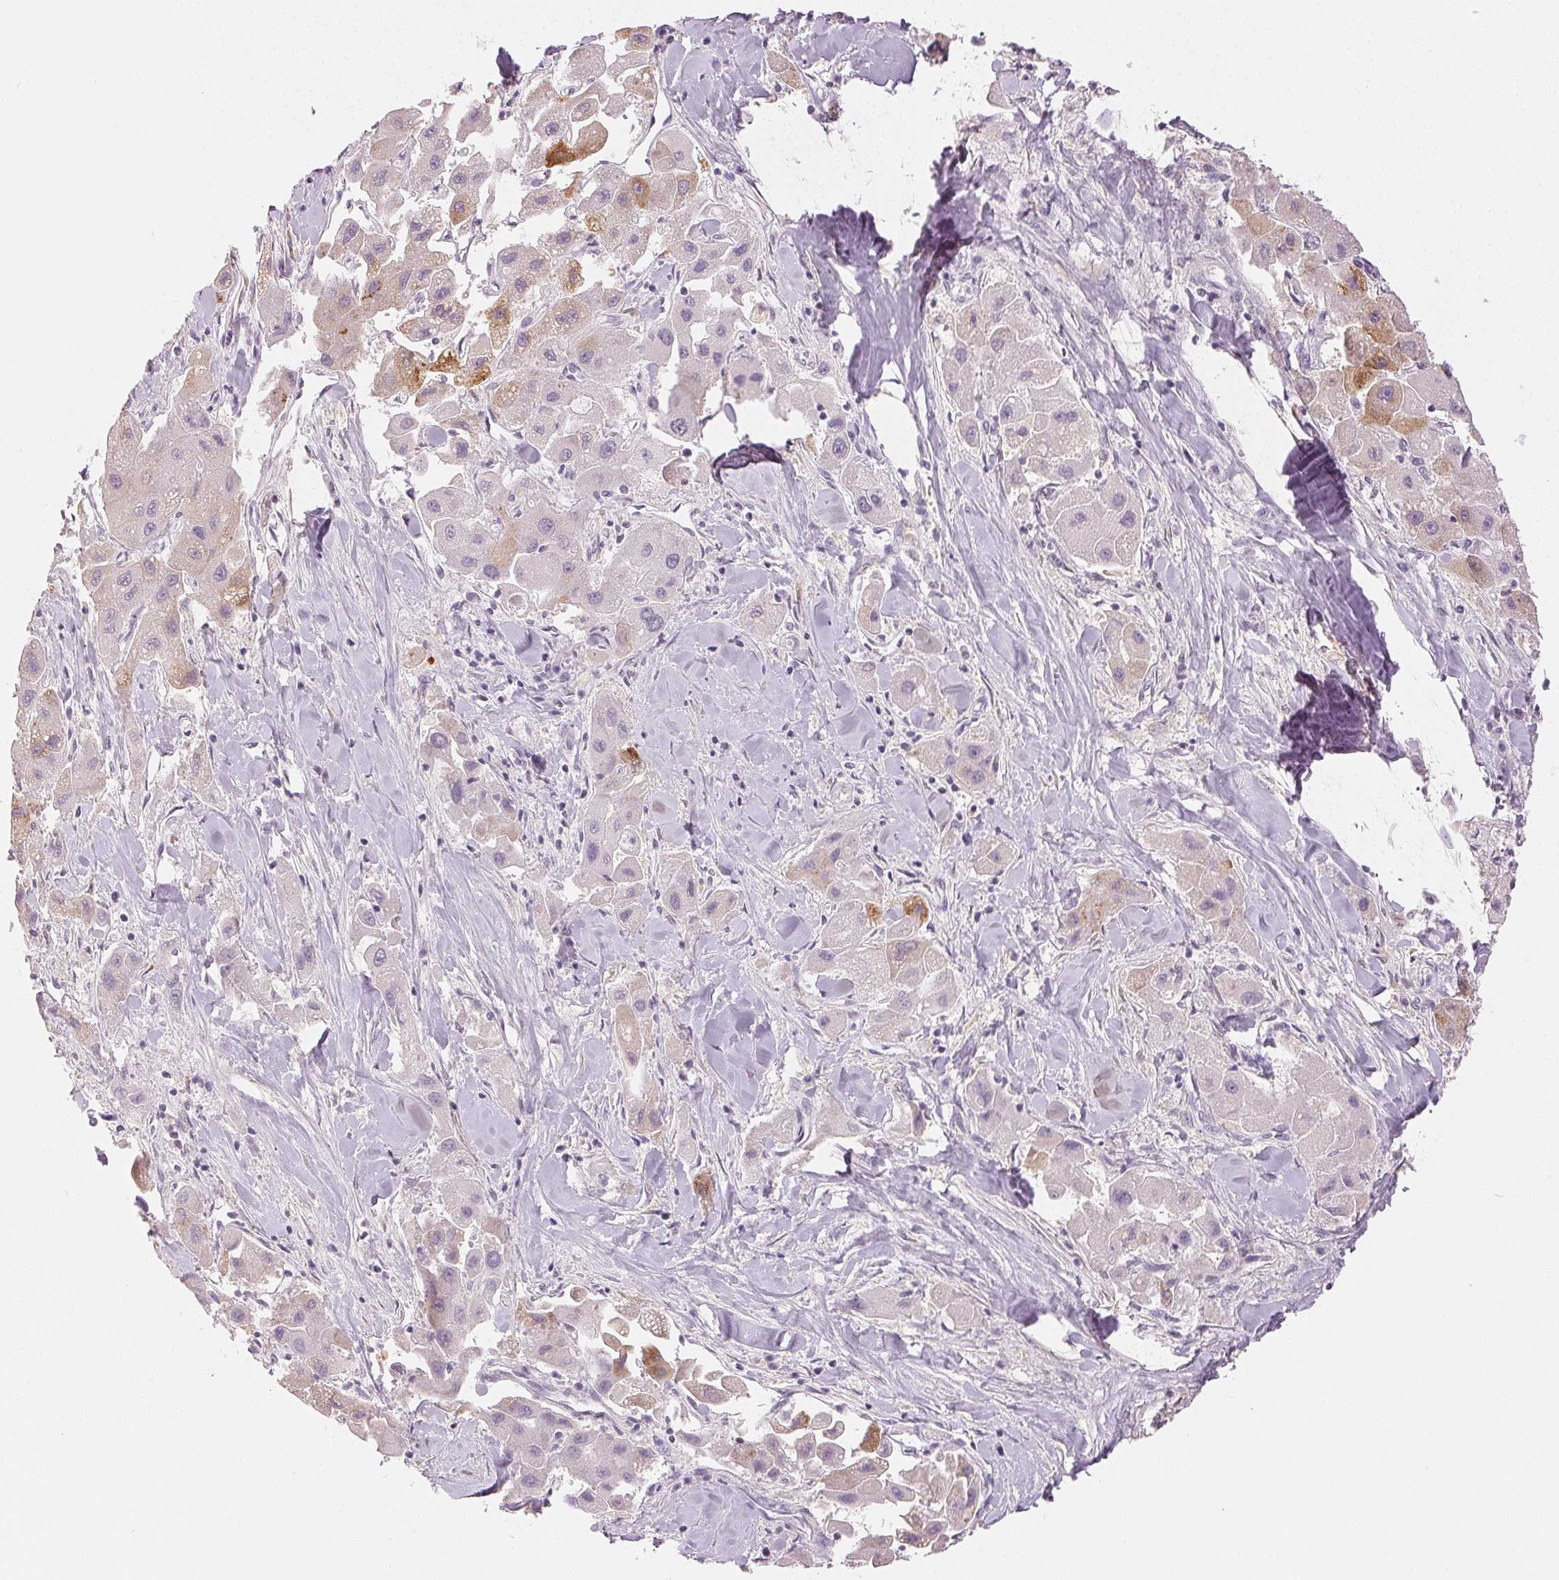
{"staining": {"intensity": "moderate", "quantity": "<25%", "location": "cytoplasmic/membranous"}, "tissue": "liver cancer", "cell_type": "Tumor cells", "image_type": "cancer", "snomed": [{"axis": "morphology", "description": "Carcinoma, Hepatocellular, NOS"}, {"axis": "topography", "description": "Liver"}], "caption": "This is an image of immunohistochemistry staining of hepatocellular carcinoma (liver), which shows moderate positivity in the cytoplasmic/membranous of tumor cells.", "gene": "MAP1LC3A", "patient": {"sex": "male", "age": 24}}